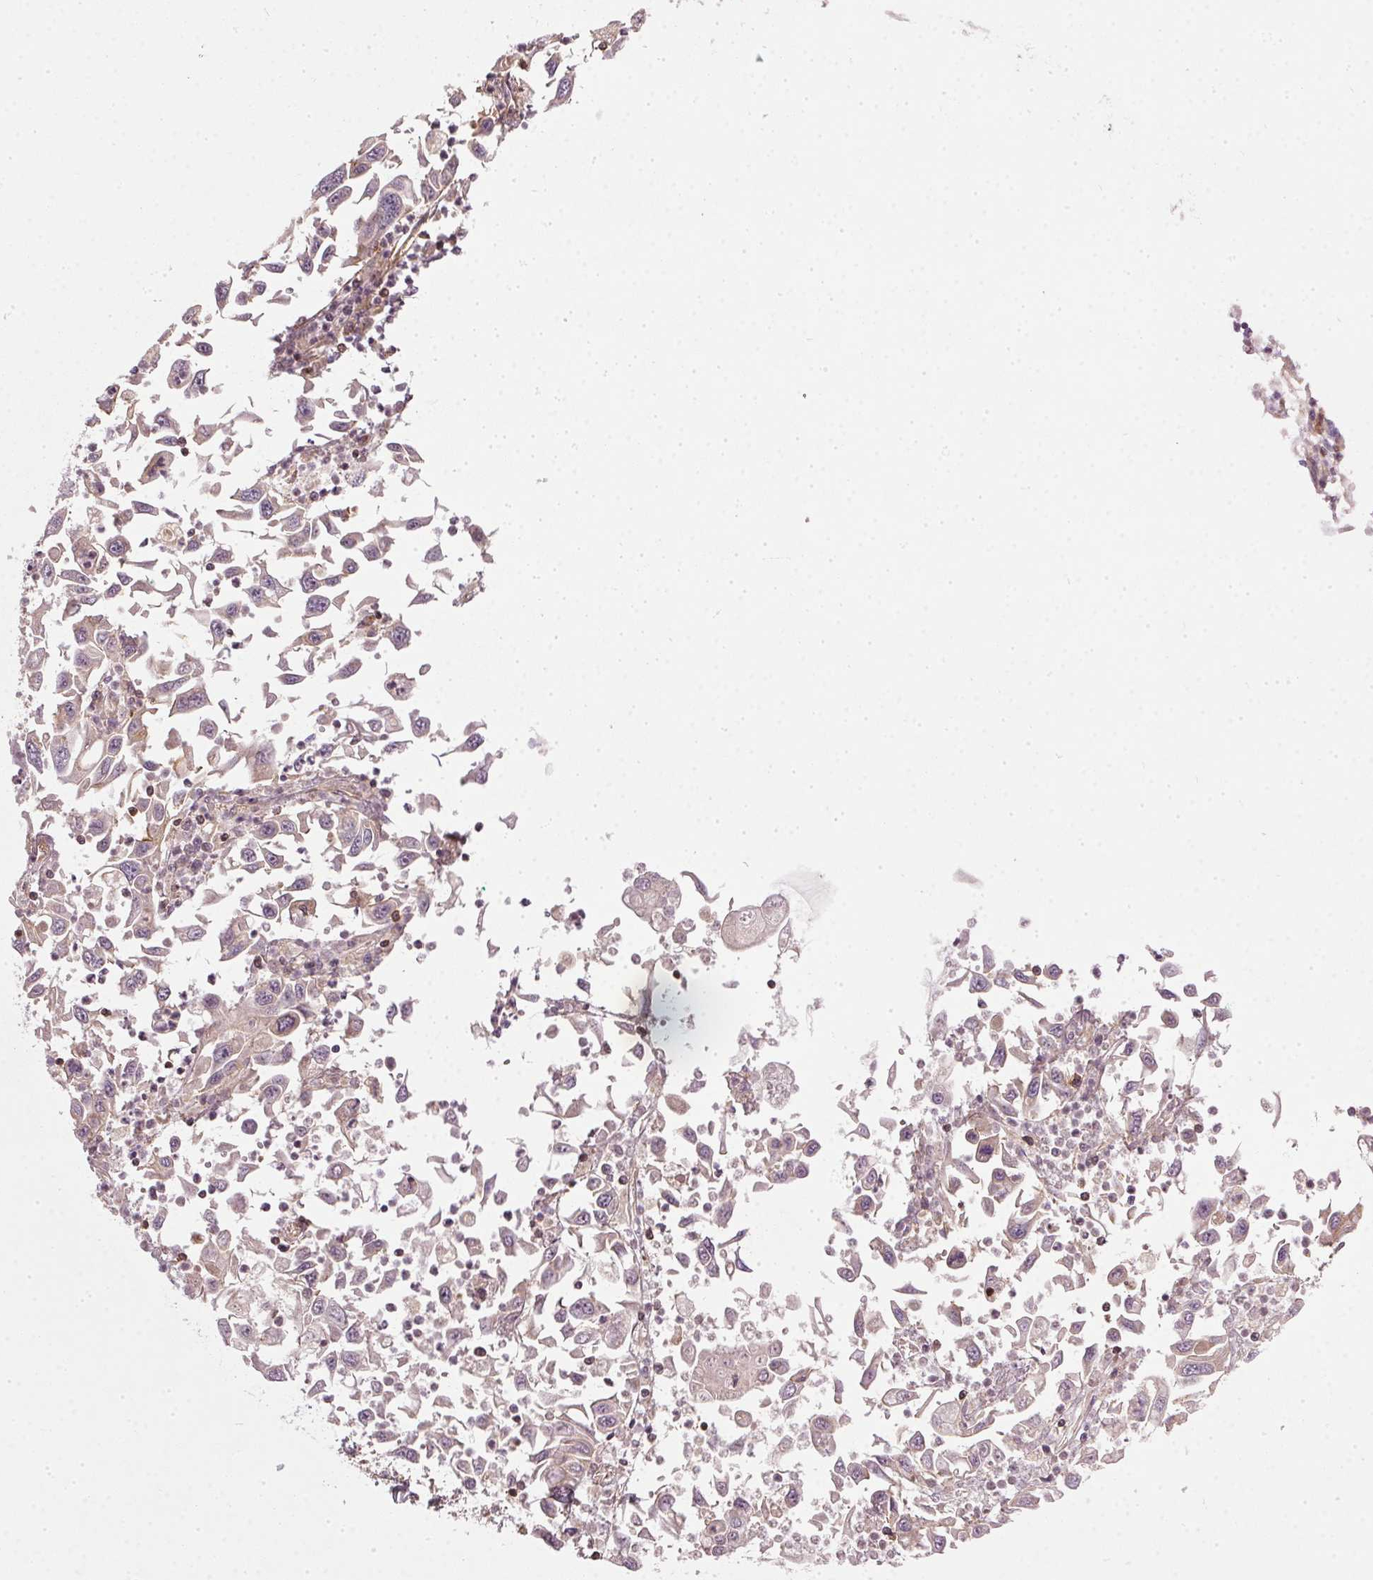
{"staining": {"intensity": "negative", "quantity": "none", "location": "none"}, "tissue": "endometrial cancer", "cell_type": "Tumor cells", "image_type": "cancer", "snomed": [{"axis": "morphology", "description": "Adenocarcinoma, NOS"}, {"axis": "topography", "description": "Uterus"}], "caption": "This is an IHC image of human endometrial cancer (adenocarcinoma). There is no expression in tumor cells.", "gene": "NADK2", "patient": {"sex": "female", "age": 62}}